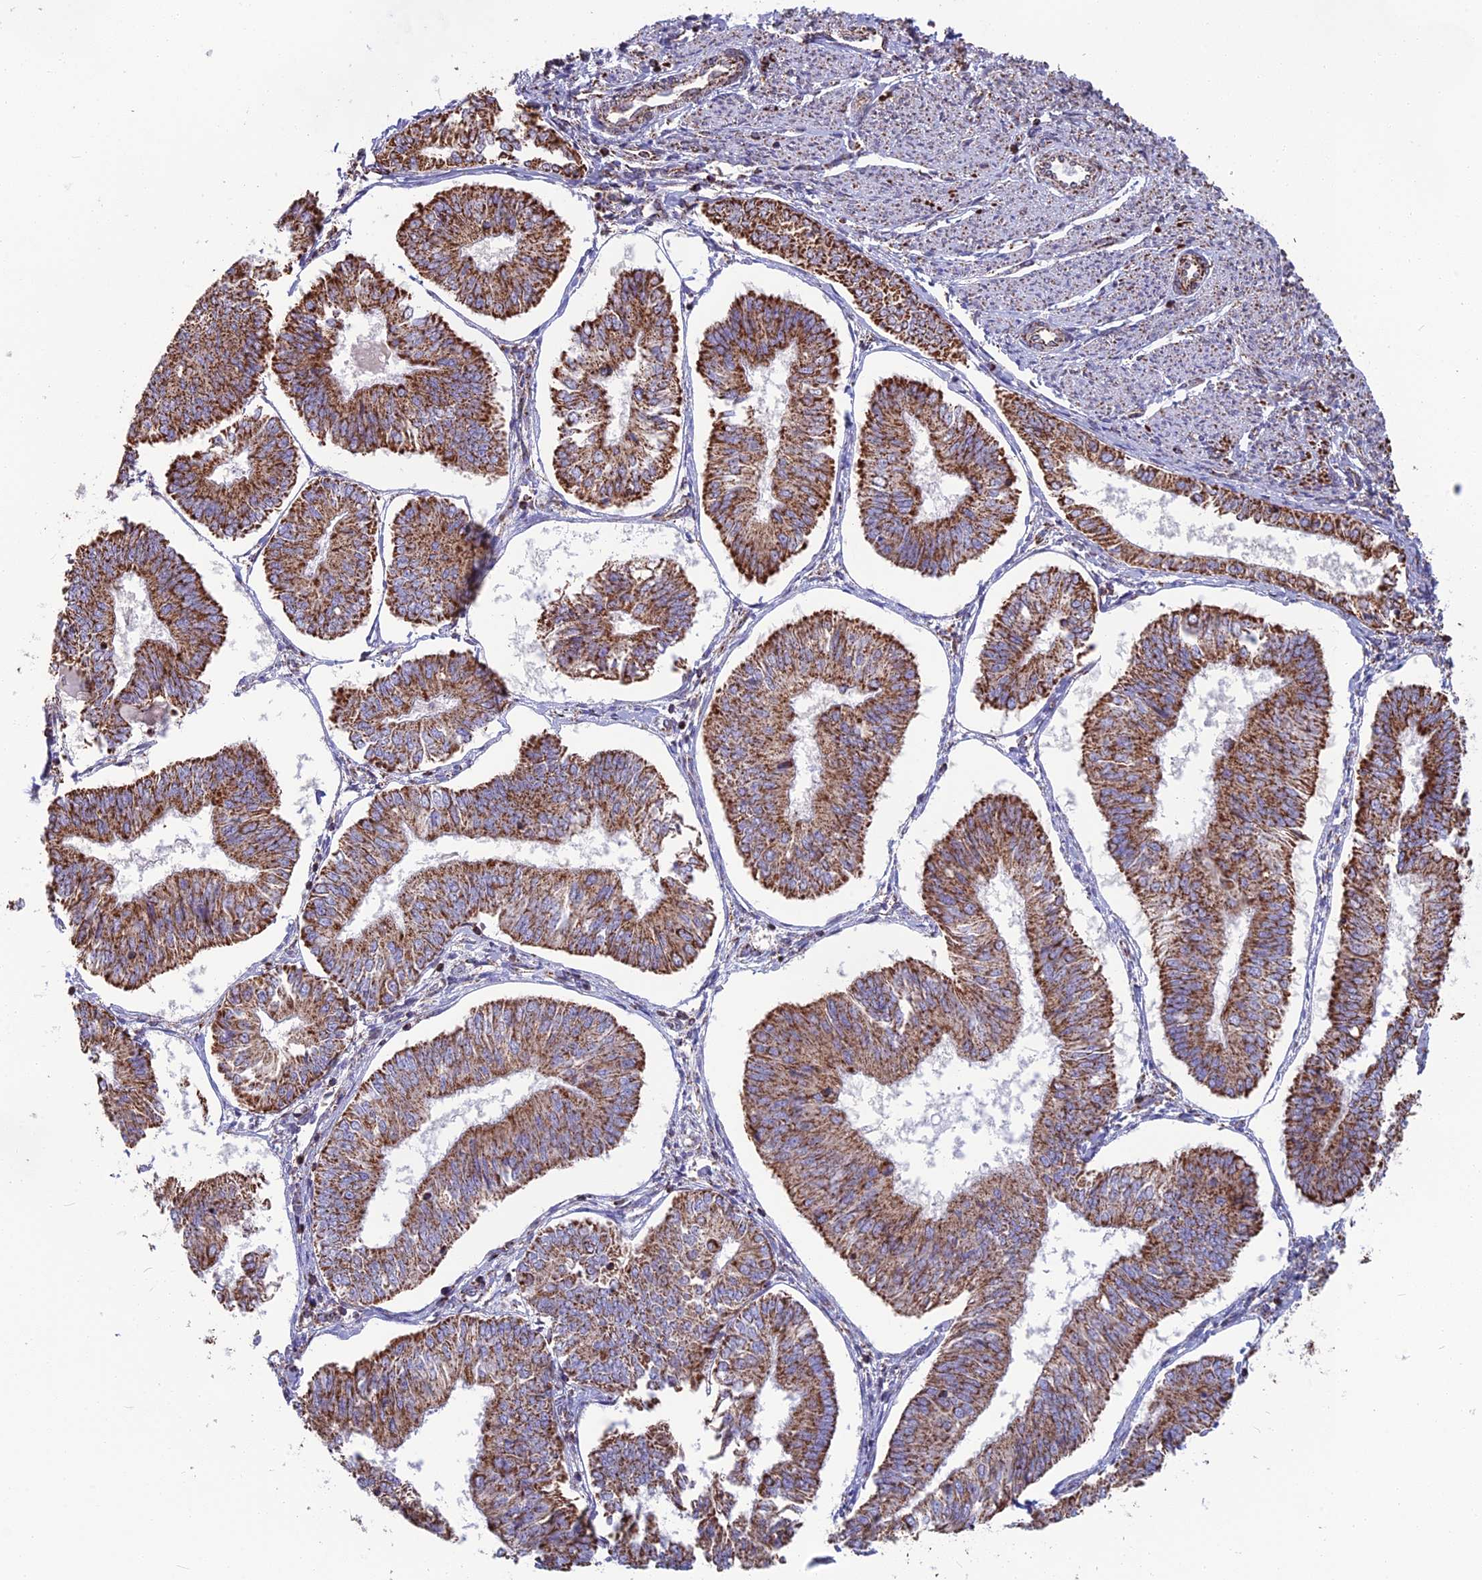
{"staining": {"intensity": "strong", "quantity": ">75%", "location": "cytoplasmic/membranous"}, "tissue": "endometrial cancer", "cell_type": "Tumor cells", "image_type": "cancer", "snomed": [{"axis": "morphology", "description": "Adenocarcinoma, NOS"}, {"axis": "topography", "description": "Endometrium"}], "caption": "Tumor cells demonstrate strong cytoplasmic/membranous expression in about >75% of cells in endometrial cancer.", "gene": "CS", "patient": {"sex": "female", "age": 58}}